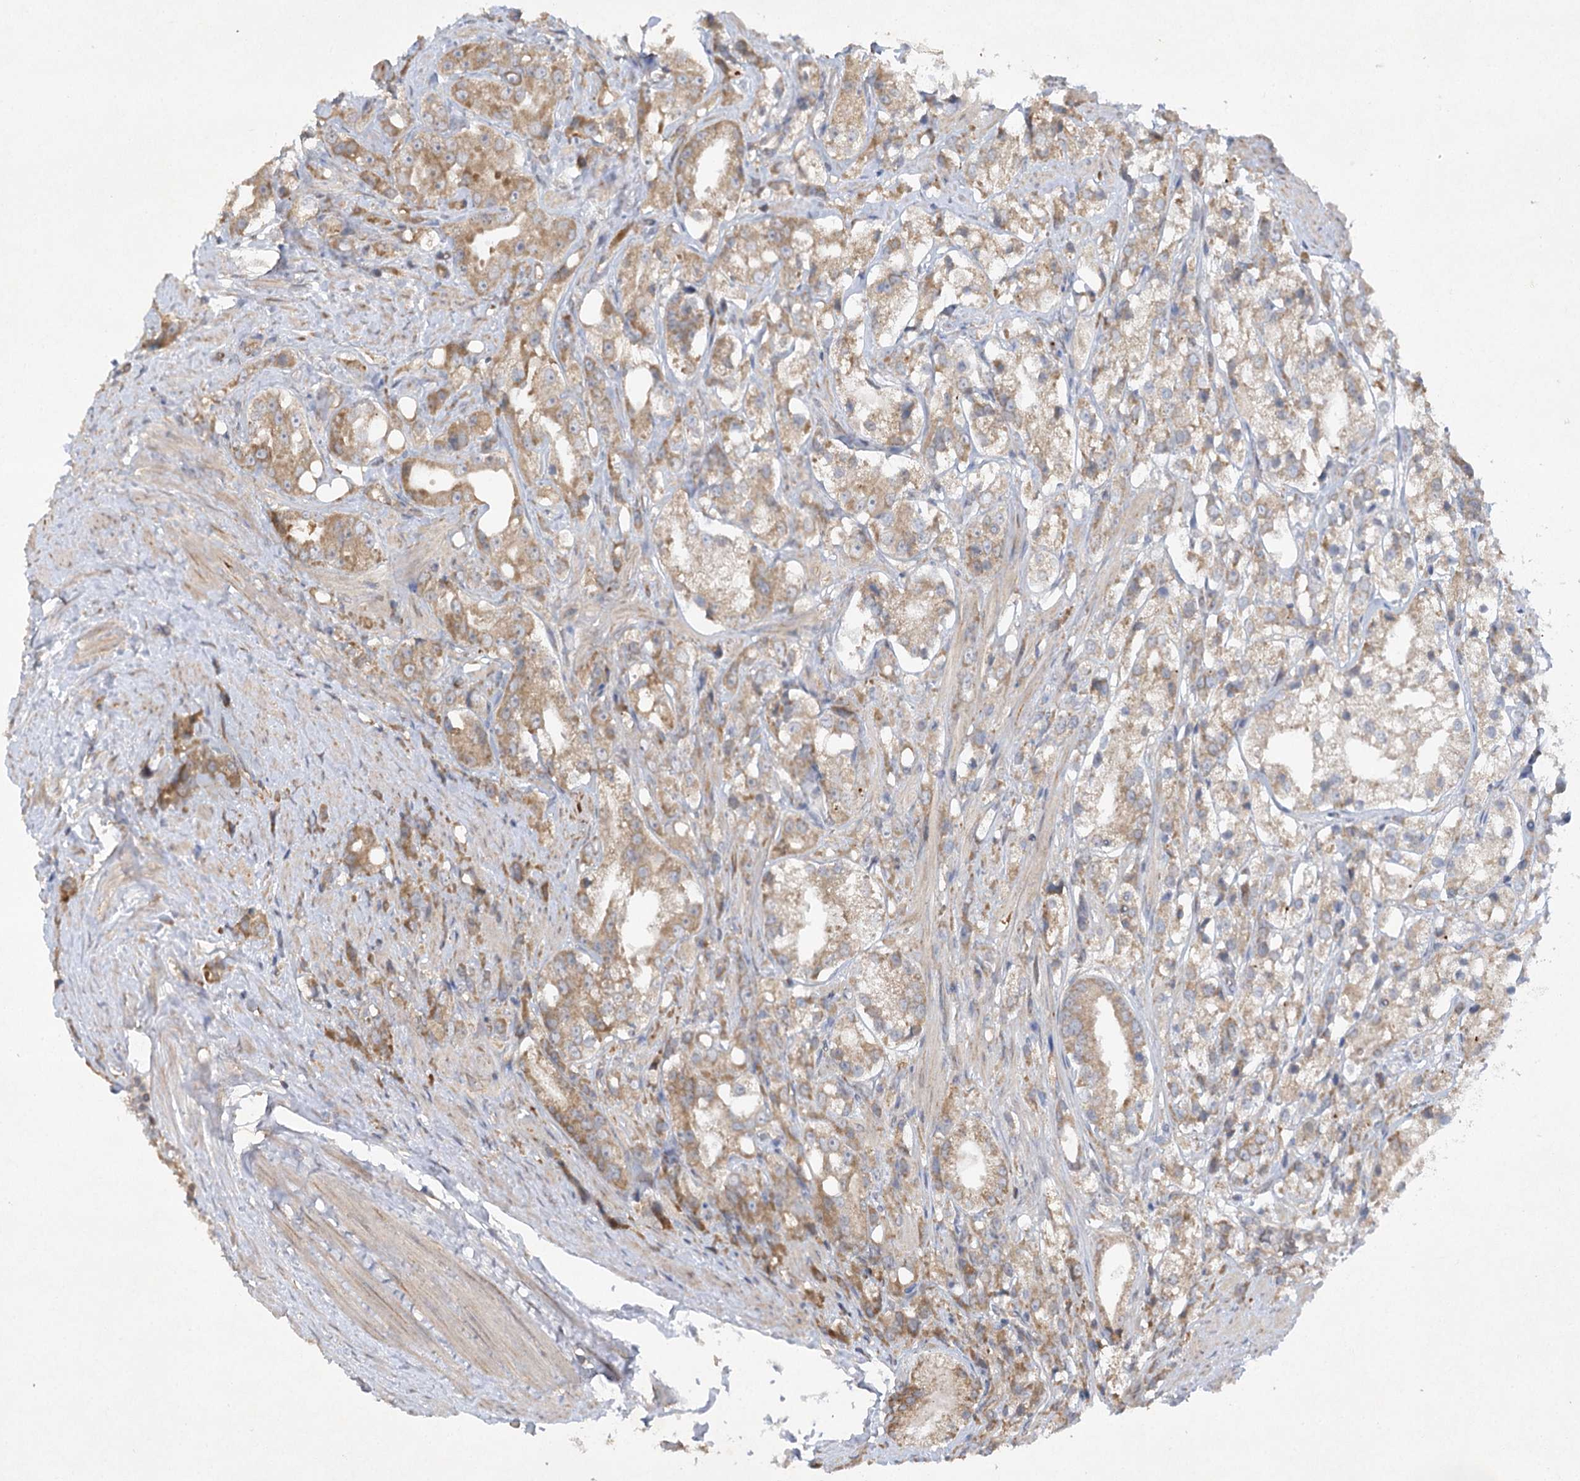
{"staining": {"intensity": "moderate", "quantity": ">75%", "location": "cytoplasmic/membranous"}, "tissue": "prostate cancer", "cell_type": "Tumor cells", "image_type": "cancer", "snomed": [{"axis": "morphology", "description": "Adenocarcinoma, NOS"}, {"axis": "topography", "description": "Prostate"}], "caption": "Approximately >75% of tumor cells in prostate cancer demonstrate moderate cytoplasmic/membranous protein staining as visualized by brown immunohistochemical staining.", "gene": "TRAF3IP1", "patient": {"sex": "male", "age": 79}}